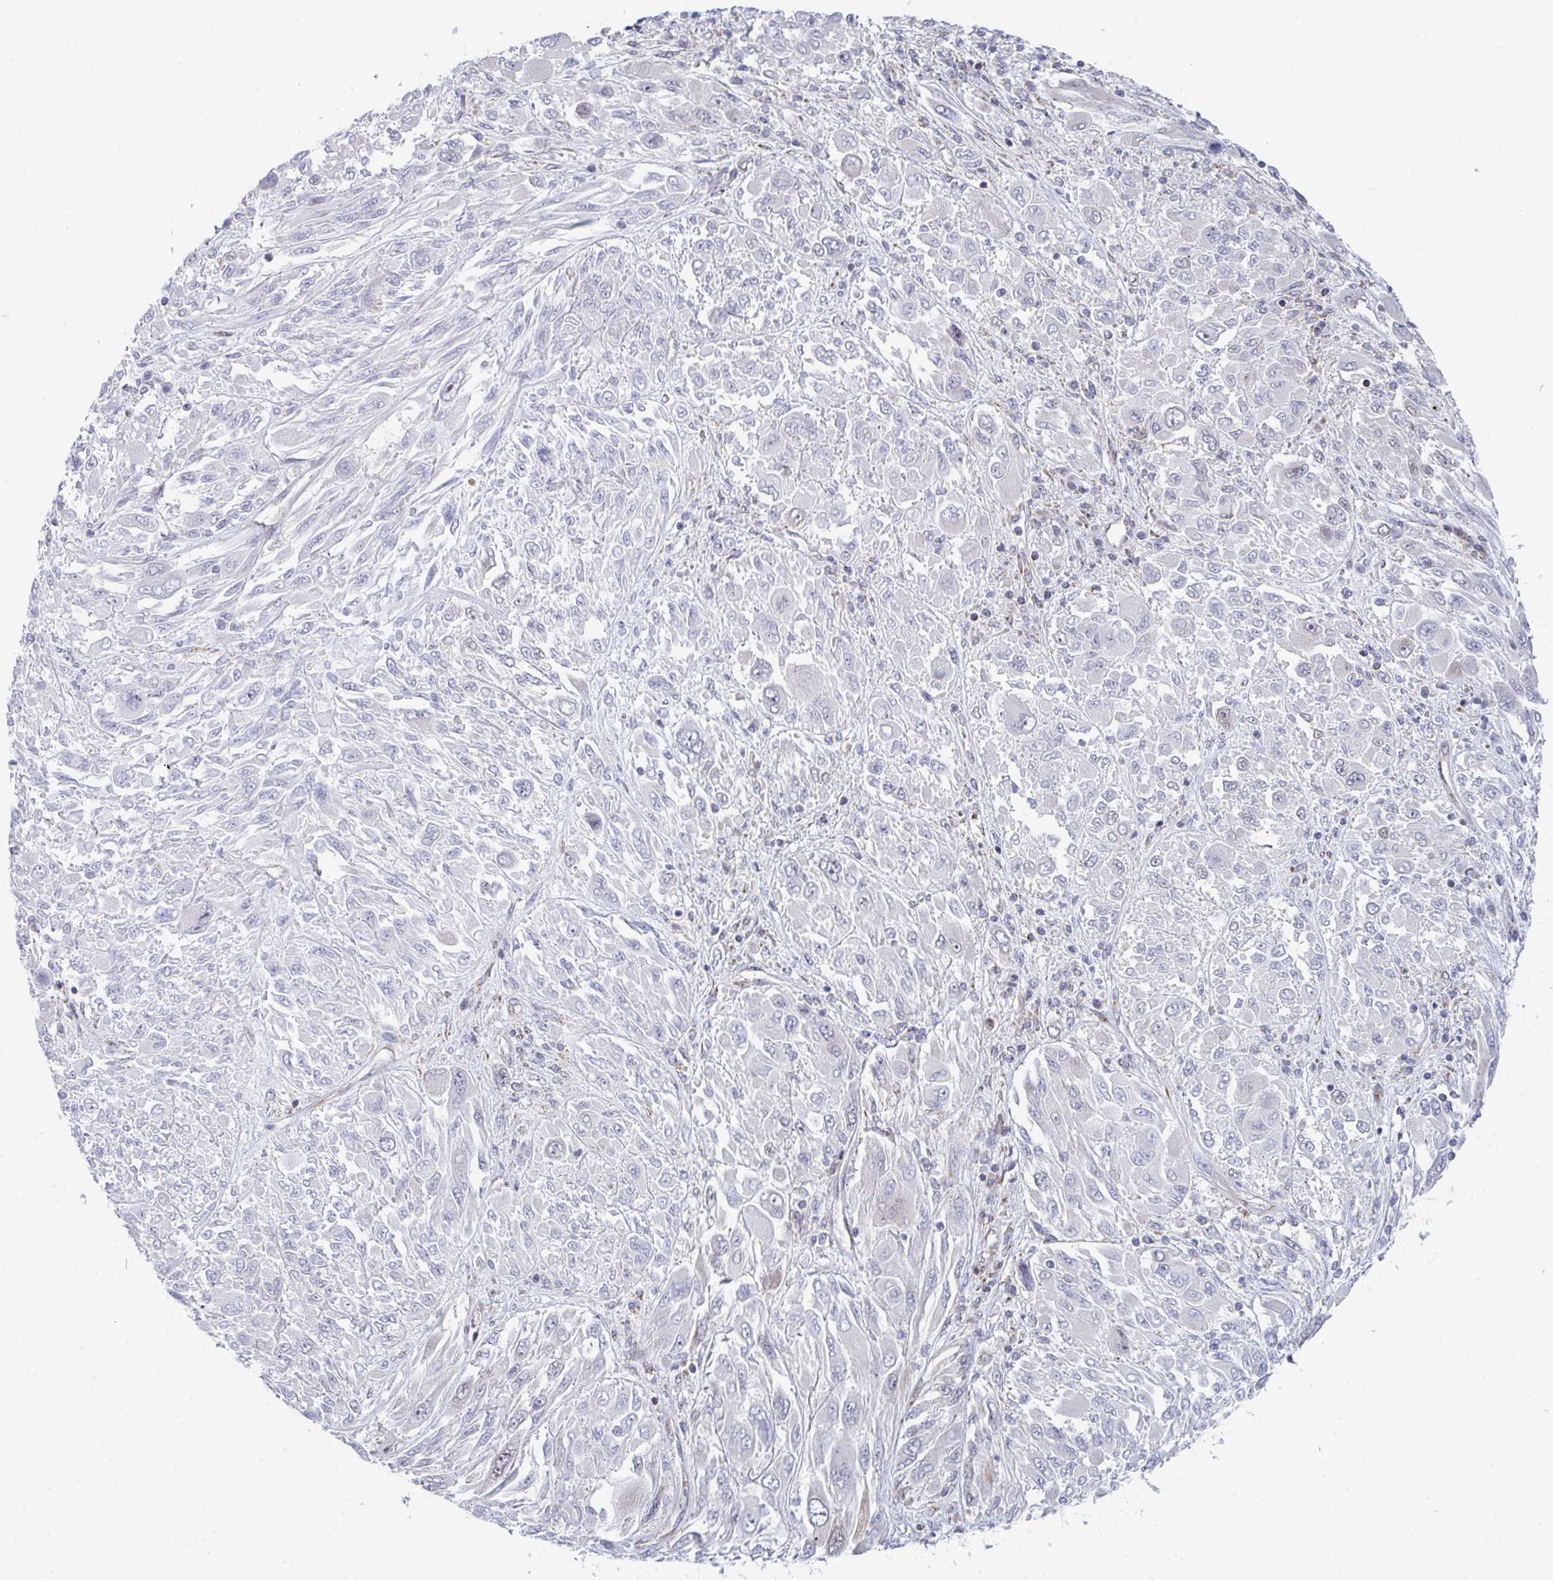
{"staining": {"intensity": "negative", "quantity": "none", "location": "none"}, "tissue": "melanoma", "cell_type": "Tumor cells", "image_type": "cancer", "snomed": [{"axis": "morphology", "description": "Malignant melanoma, NOS"}, {"axis": "topography", "description": "Skin"}], "caption": "The photomicrograph shows no significant staining in tumor cells of malignant melanoma. The staining is performed using DAB (3,3'-diaminobenzidine) brown chromogen with nuclei counter-stained in using hematoxylin.", "gene": "PRKCH", "patient": {"sex": "female", "age": 91}}